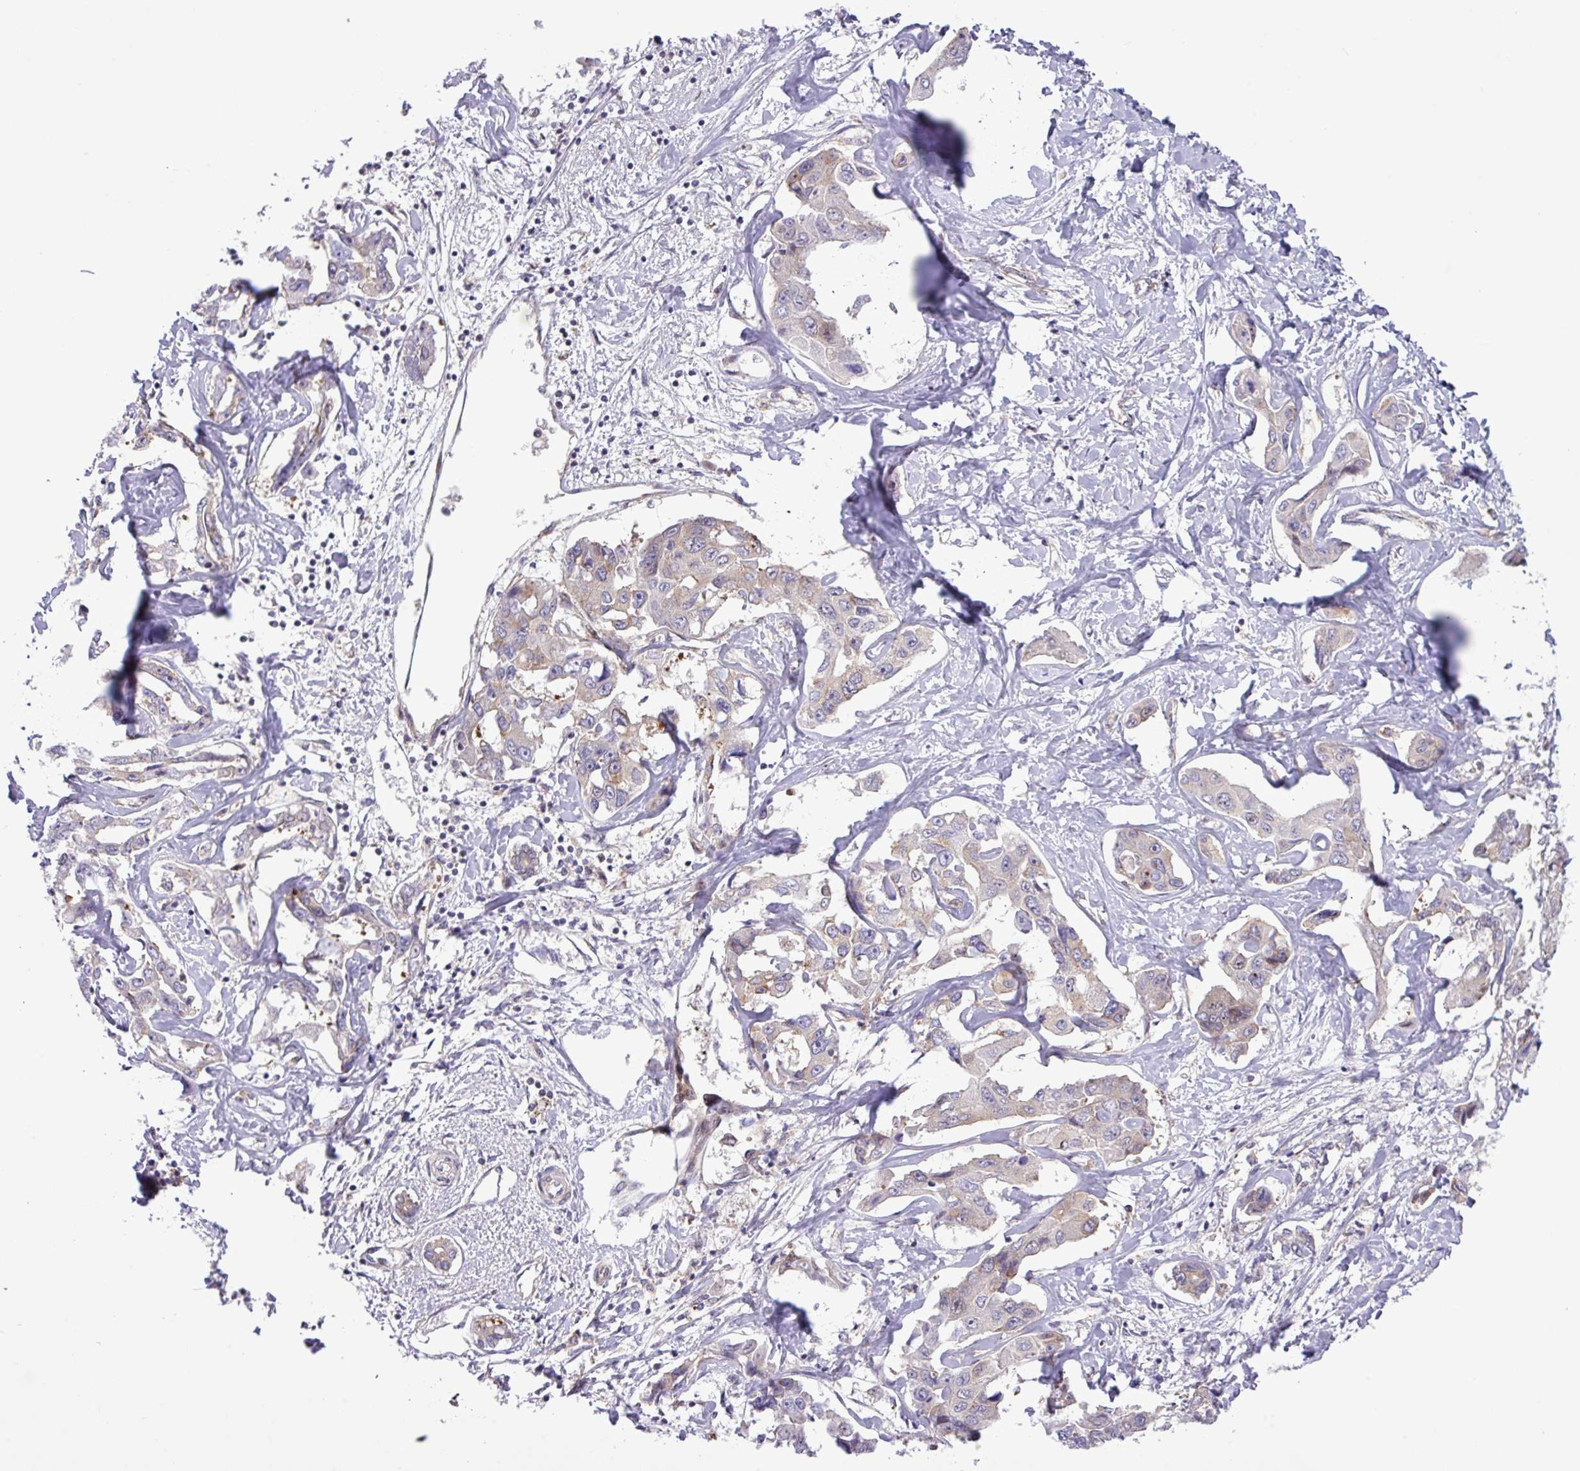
{"staining": {"intensity": "negative", "quantity": "none", "location": "none"}, "tissue": "liver cancer", "cell_type": "Tumor cells", "image_type": "cancer", "snomed": [{"axis": "morphology", "description": "Cholangiocarcinoma"}, {"axis": "topography", "description": "Liver"}], "caption": "Immunohistochemistry of human liver cholangiocarcinoma demonstrates no positivity in tumor cells.", "gene": "FAM222B", "patient": {"sex": "male", "age": 59}}